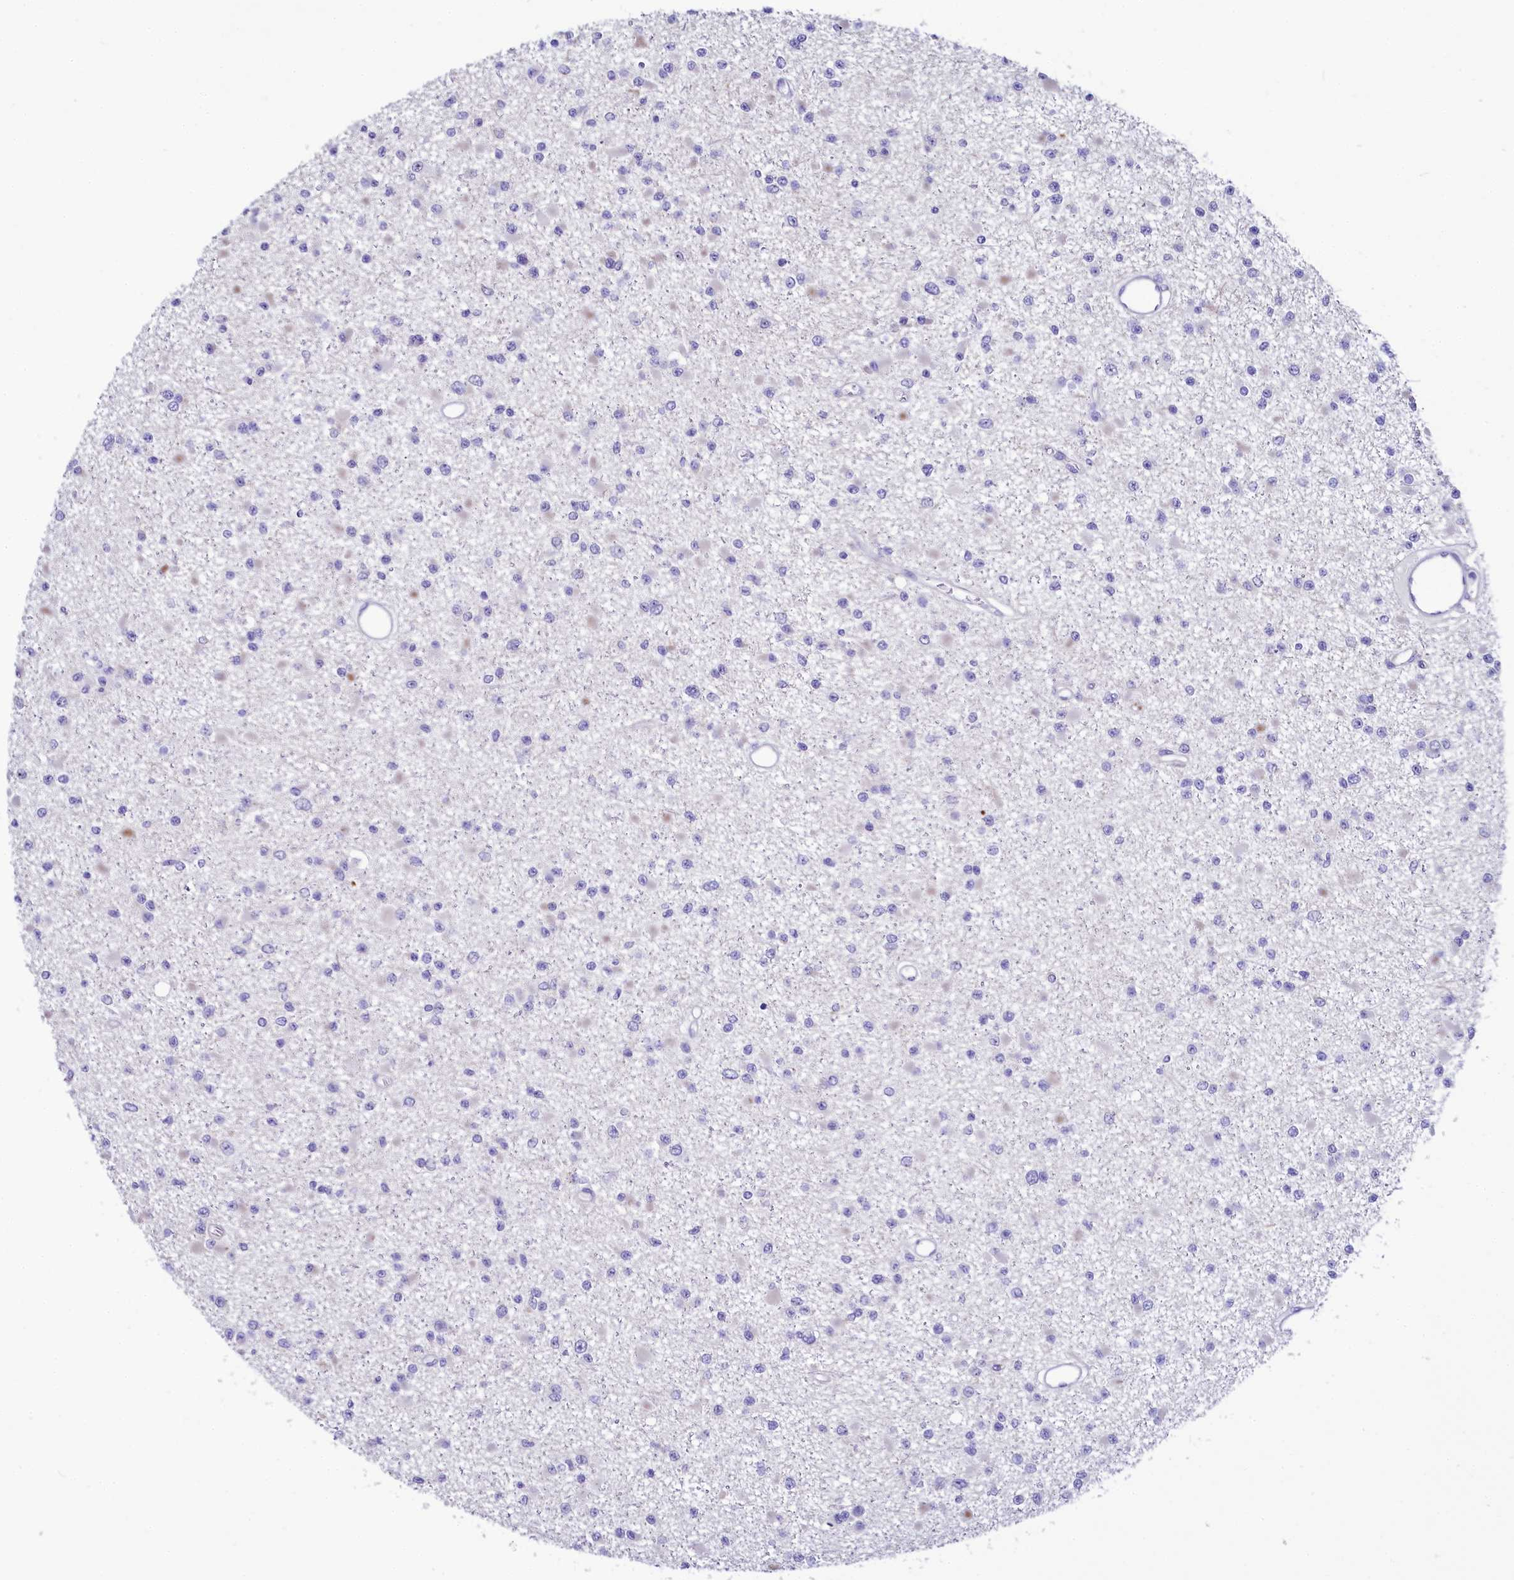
{"staining": {"intensity": "negative", "quantity": "none", "location": "none"}, "tissue": "glioma", "cell_type": "Tumor cells", "image_type": "cancer", "snomed": [{"axis": "morphology", "description": "Glioma, malignant, Low grade"}, {"axis": "topography", "description": "Brain"}], "caption": "Protein analysis of glioma displays no significant expression in tumor cells. (DAB (3,3'-diaminobenzidine) immunohistochemistry (IHC), high magnification).", "gene": "SH3TC2", "patient": {"sex": "female", "age": 22}}